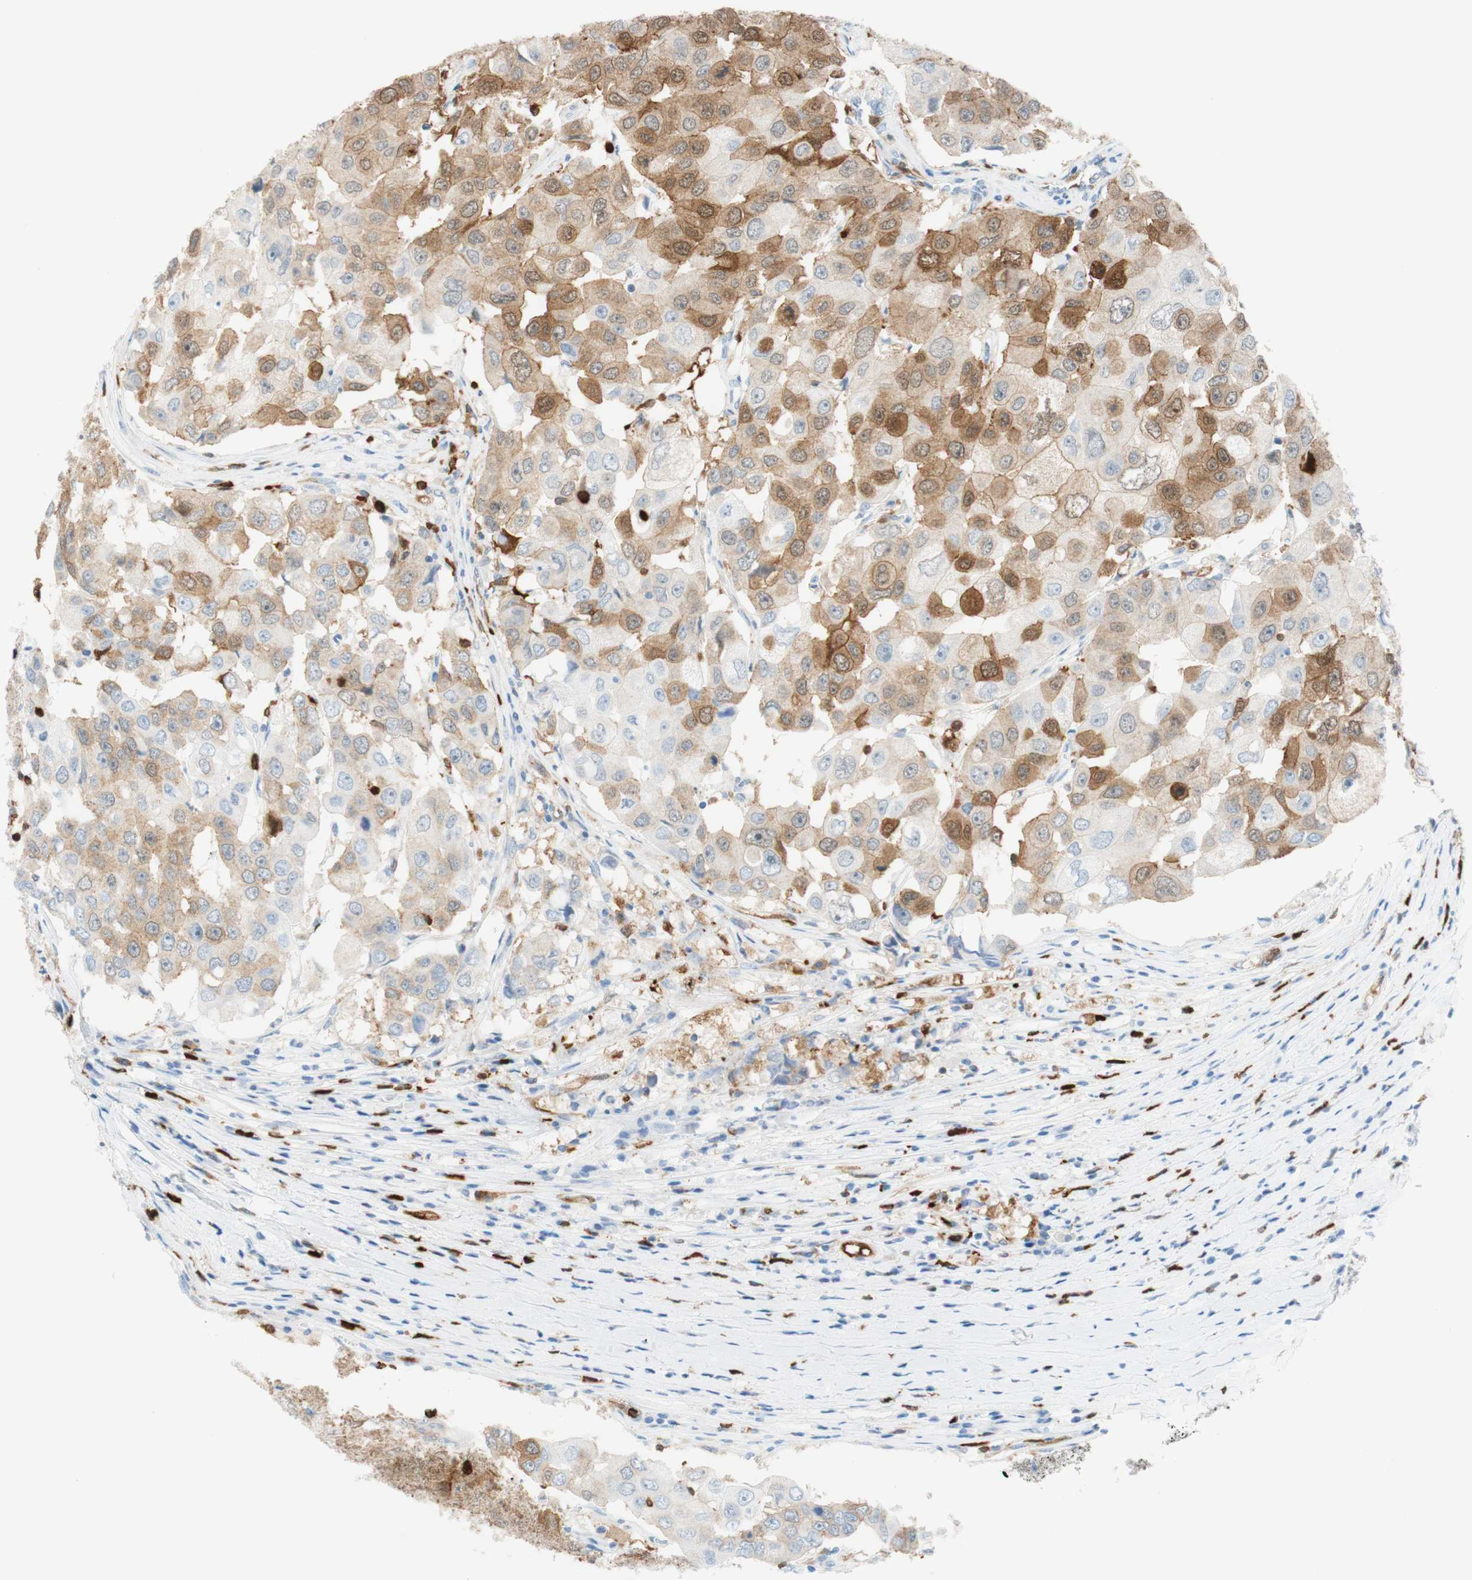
{"staining": {"intensity": "moderate", "quantity": "25%-75%", "location": "cytoplasmic/membranous"}, "tissue": "breast cancer", "cell_type": "Tumor cells", "image_type": "cancer", "snomed": [{"axis": "morphology", "description": "Duct carcinoma"}, {"axis": "topography", "description": "Breast"}], "caption": "Immunohistochemistry micrograph of neoplastic tissue: breast invasive ductal carcinoma stained using immunohistochemistry shows medium levels of moderate protein expression localized specifically in the cytoplasmic/membranous of tumor cells, appearing as a cytoplasmic/membranous brown color.", "gene": "STMN1", "patient": {"sex": "female", "age": 27}}